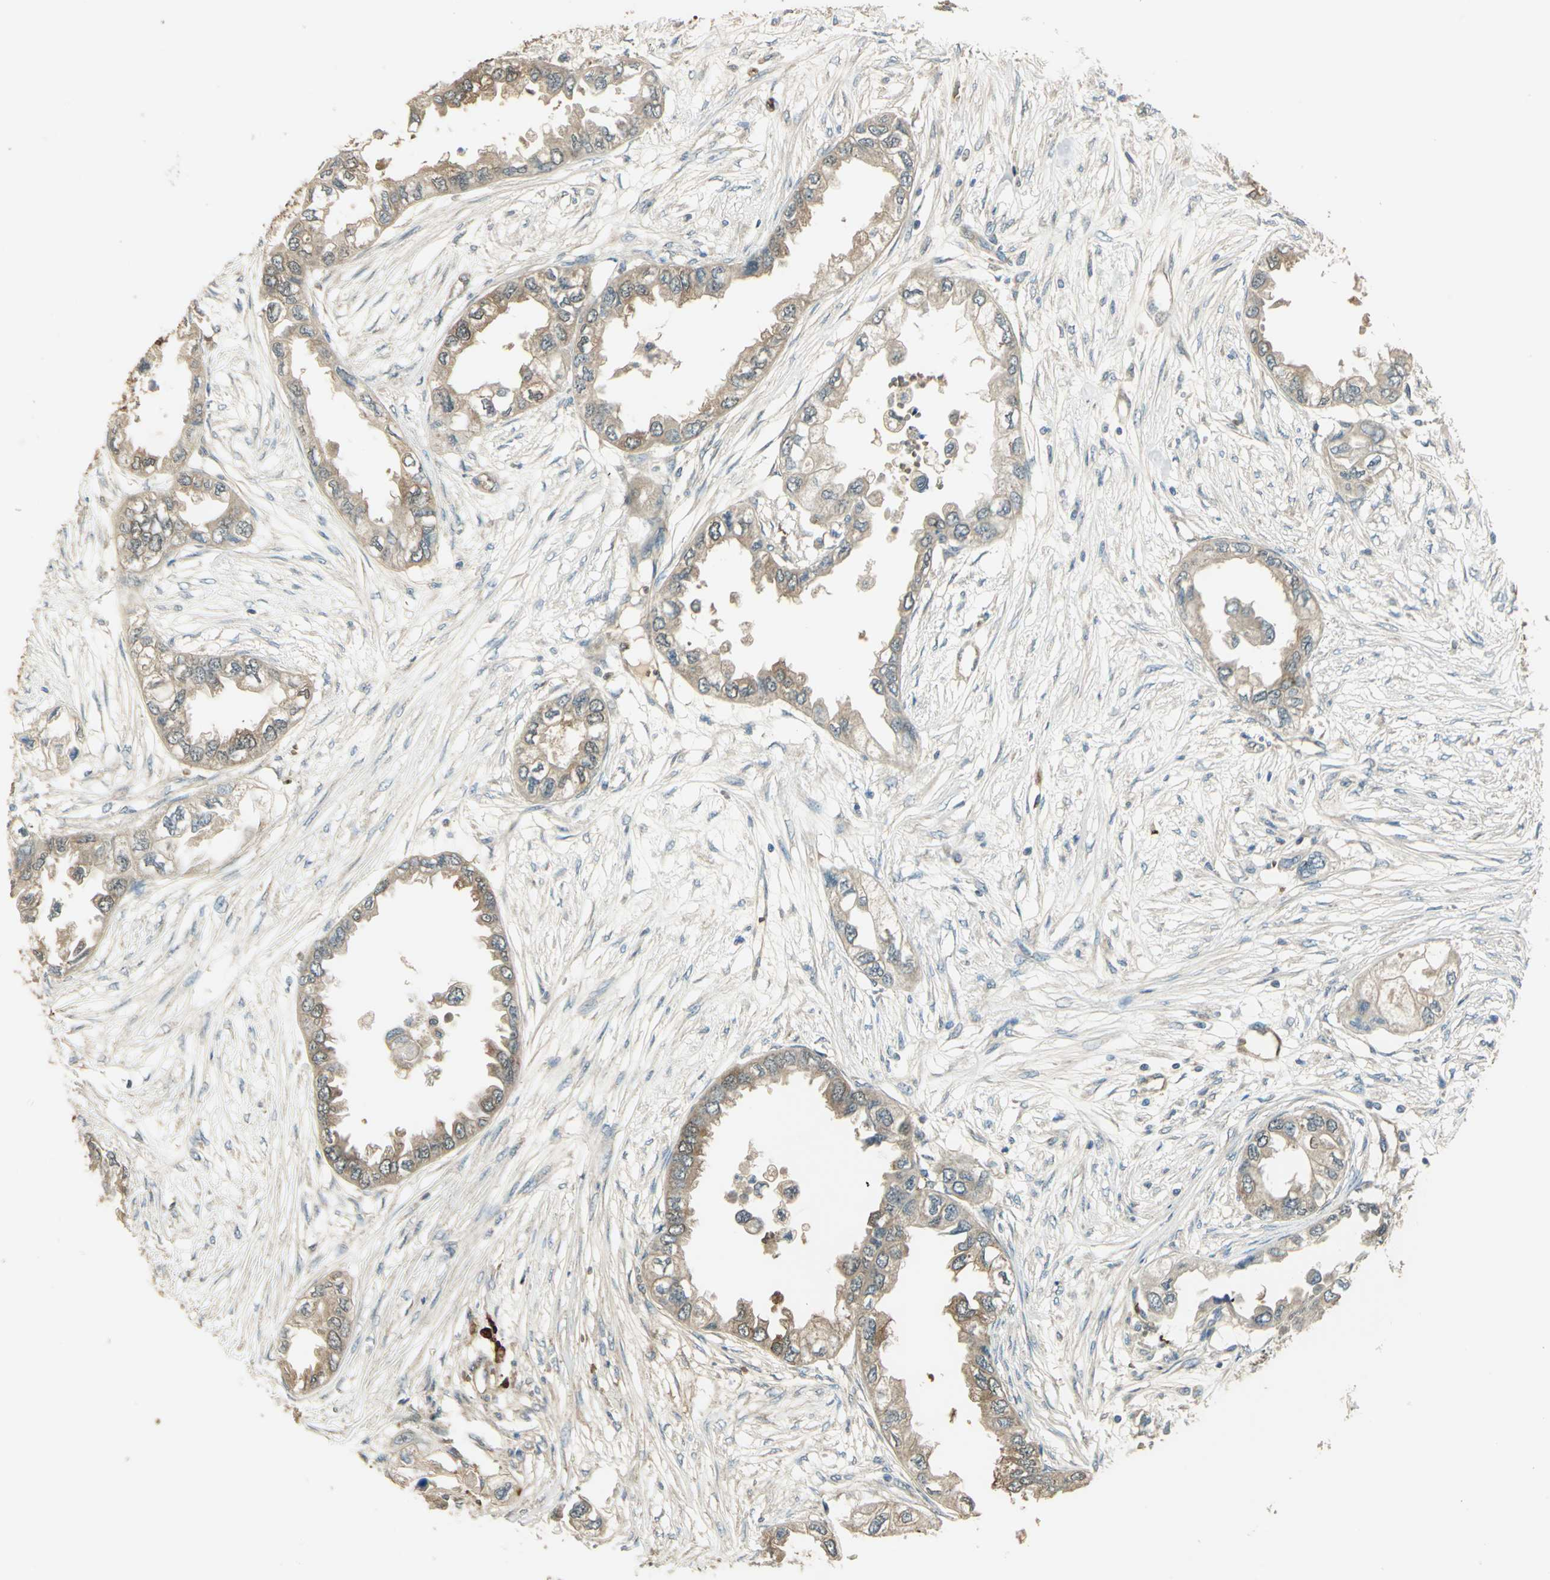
{"staining": {"intensity": "weak", "quantity": ">75%", "location": "cytoplasmic/membranous"}, "tissue": "endometrial cancer", "cell_type": "Tumor cells", "image_type": "cancer", "snomed": [{"axis": "morphology", "description": "Adenocarcinoma, NOS"}, {"axis": "topography", "description": "Endometrium"}], "caption": "IHC staining of endometrial cancer (adenocarcinoma), which displays low levels of weak cytoplasmic/membranous expression in about >75% of tumor cells indicating weak cytoplasmic/membranous protein expression. The staining was performed using DAB (brown) for protein detection and nuclei were counterstained in hematoxylin (blue).", "gene": "DDAH1", "patient": {"sex": "female", "age": 67}}